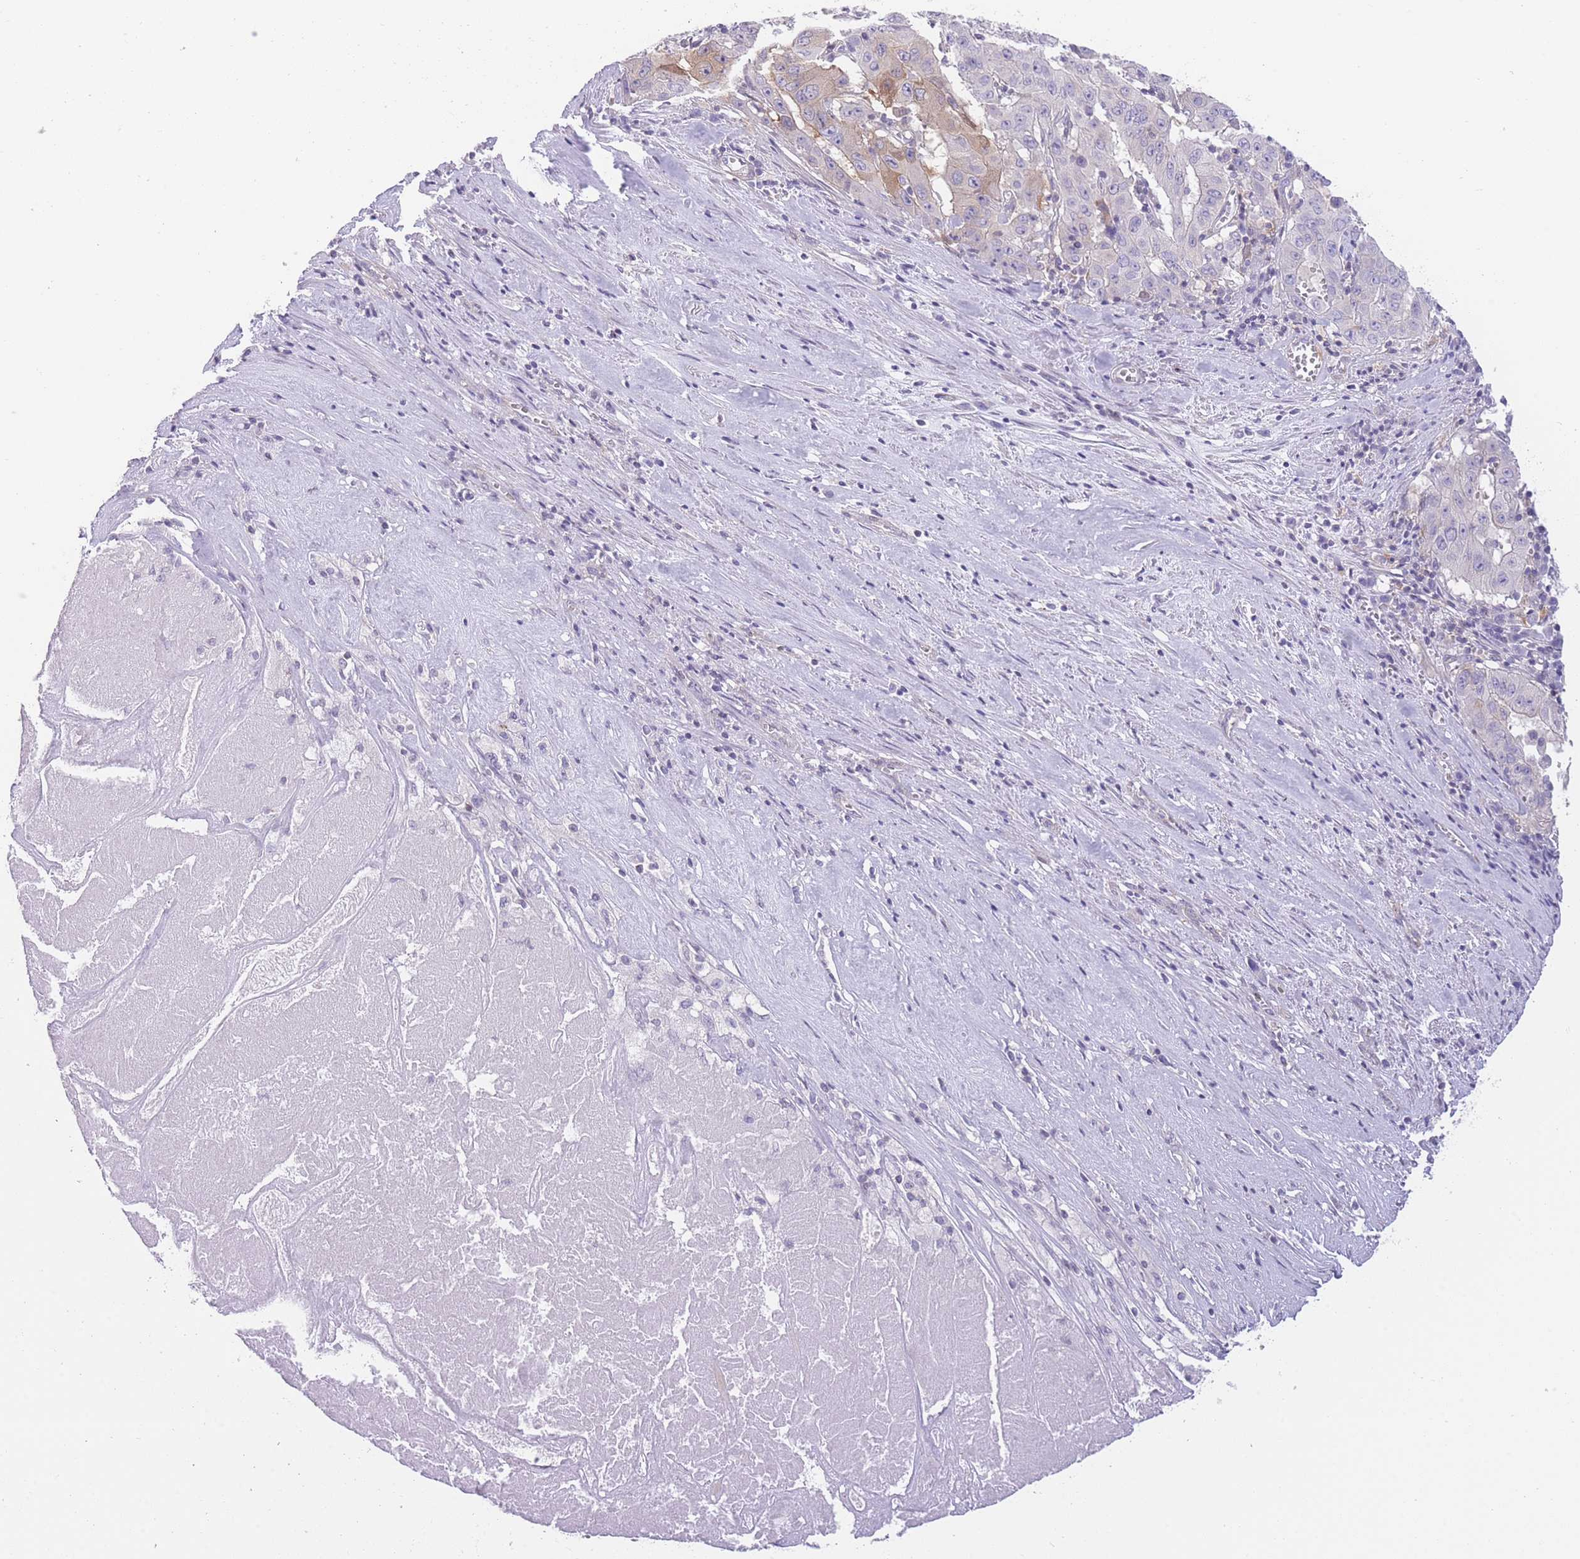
{"staining": {"intensity": "negative", "quantity": "none", "location": "none"}, "tissue": "pancreatic cancer", "cell_type": "Tumor cells", "image_type": "cancer", "snomed": [{"axis": "morphology", "description": "Adenocarcinoma, NOS"}, {"axis": "topography", "description": "Pancreas"}], "caption": "Tumor cells show no significant protein positivity in pancreatic cancer (adenocarcinoma).", "gene": "OR11H12", "patient": {"sex": "male", "age": 63}}